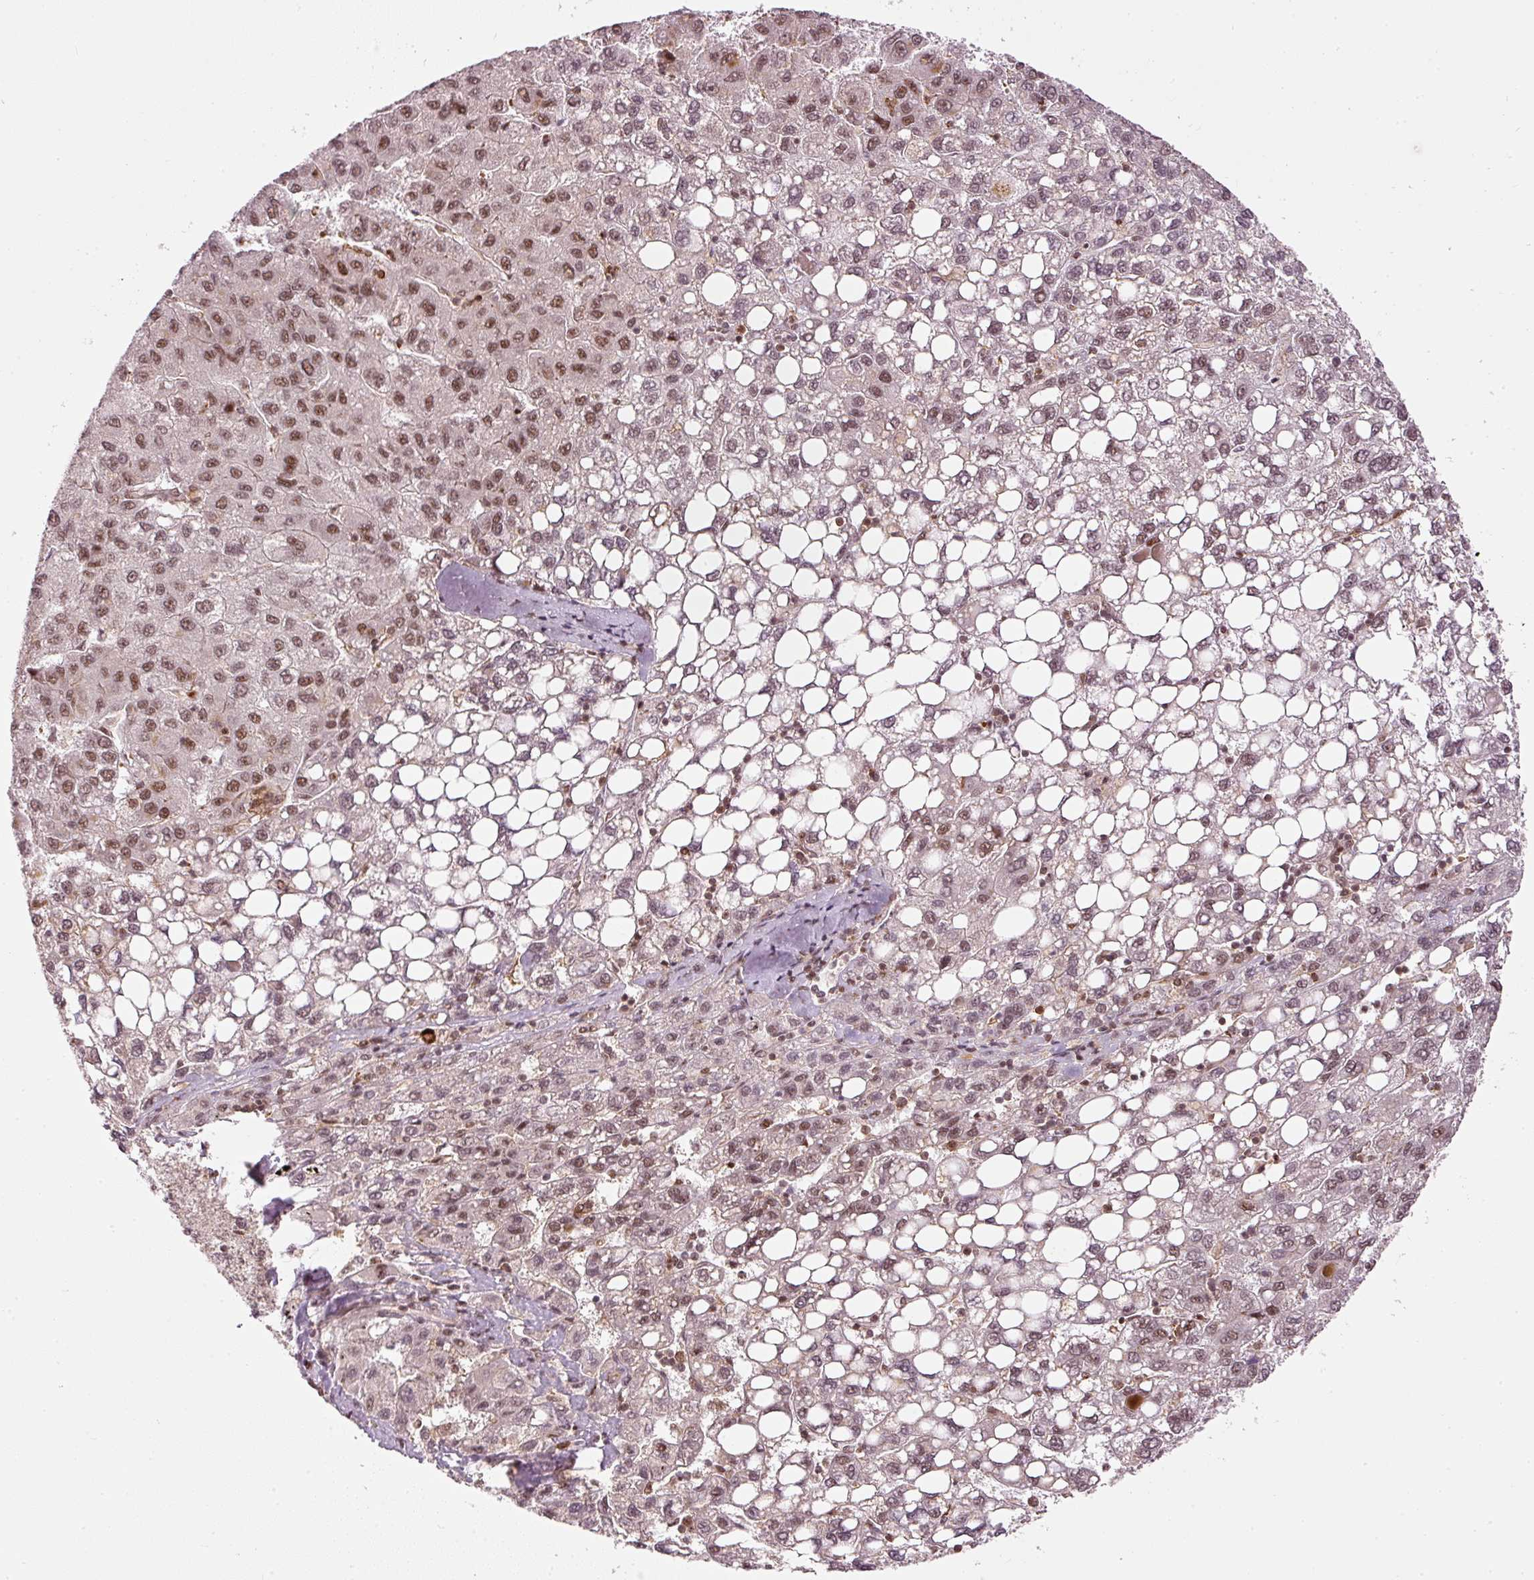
{"staining": {"intensity": "moderate", "quantity": ">75%", "location": "nuclear"}, "tissue": "liver cancer", "cell_type": "Tumor cells", "image_type": "cancer", "snomed": [{"axis": "morphology", "description": "Carcinoma, Hepatocellular, NOS"}, {"axis": "topography", "description": "Liver"}], "caption": "An IHC photomicrograph of tumor tissue is shown. Protein staining in brown highlights moderate nuclear positivity in hepatocellular carcinoma (liver) within tumor cells. The protein of interest is stained brown, and the nuclei are stained in blue (DAB (3,3'-diaminobenzidine) IHC with brightfield microscopy, high magnification).", "gene": "THOC6", "patient": {"sex": "female", "age": 82}}